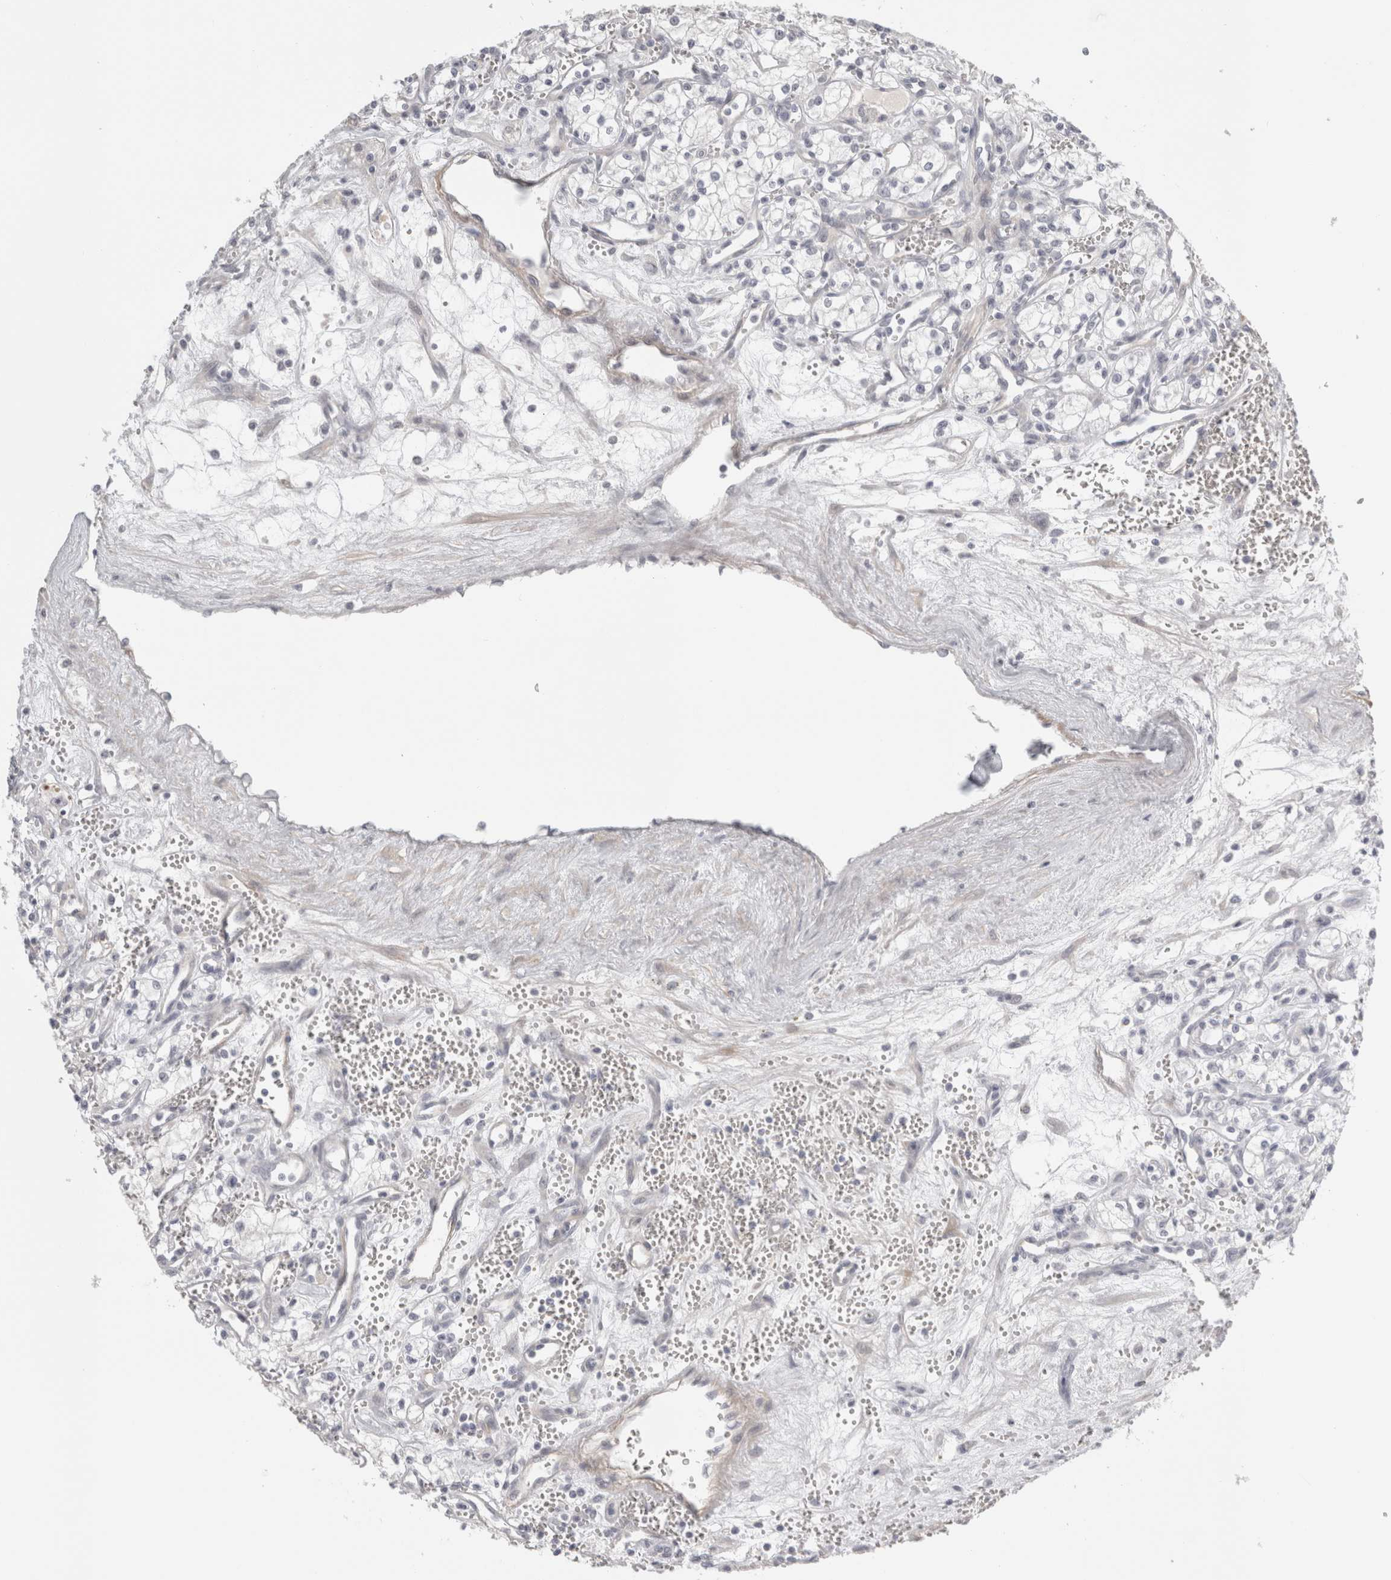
{"staining": {"intensity": "negative", "quantity": "none", "location": "none"}, "tissue": "renal cancer", "cell_type": "Tumor cells", "image_type": "cancer", "snomed": [{"axis": "morphology", "description": "Adenocarcinoma, NOS"}, {"axis": "topography", "description": "Kidney"}], "caption": "High power microscopy micrograph of an immunohistochemistry (IHC) image of renal cancer, revealing no significant staining in tumor cells. (Stains: DAB IHC with hematoxylin counter stain, Microscopy: brightfield microscopy at high magnification).", "gene": "FBLIM1", "patient": {"sex": "male", "age": 59}}